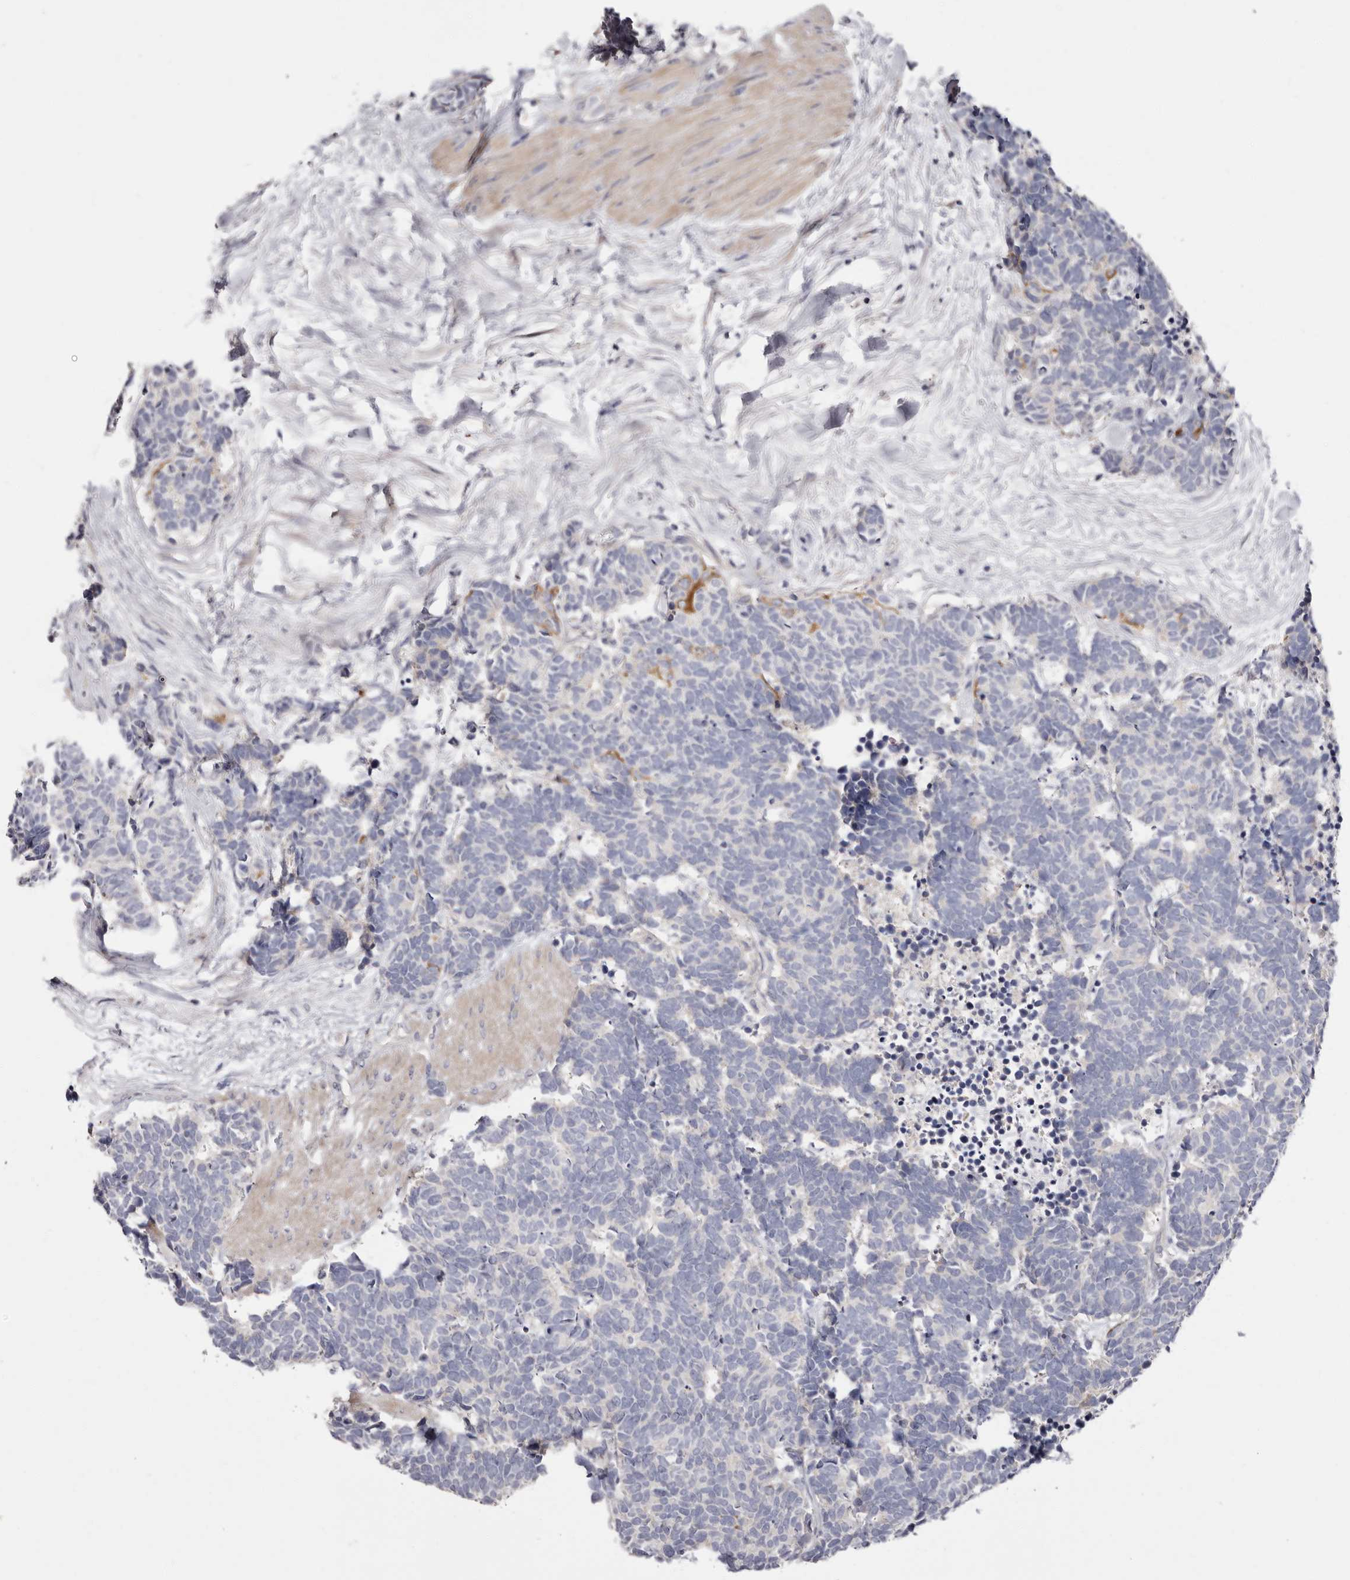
{"staining": {"intensity": "negative", "quantity": "none", "location": "none"}, "tissue": "carcinoid", "cell_type": "Tumor cells", "image_type": "cancer", "snomed": [{"axis": "morphology", "description": "Carcinoma, NOS"}, {"axis": "morphology", "description": "Carcinoid, malignant, NOS"}, {"axis": "topography", "description": "Urinary bladder"}], "caption": "Carcinoma was stained to show a protein in brown. There is no significant staining in tumor cells.", "gene": "STK16", "patient": {"sex": "male", "age": 57}}